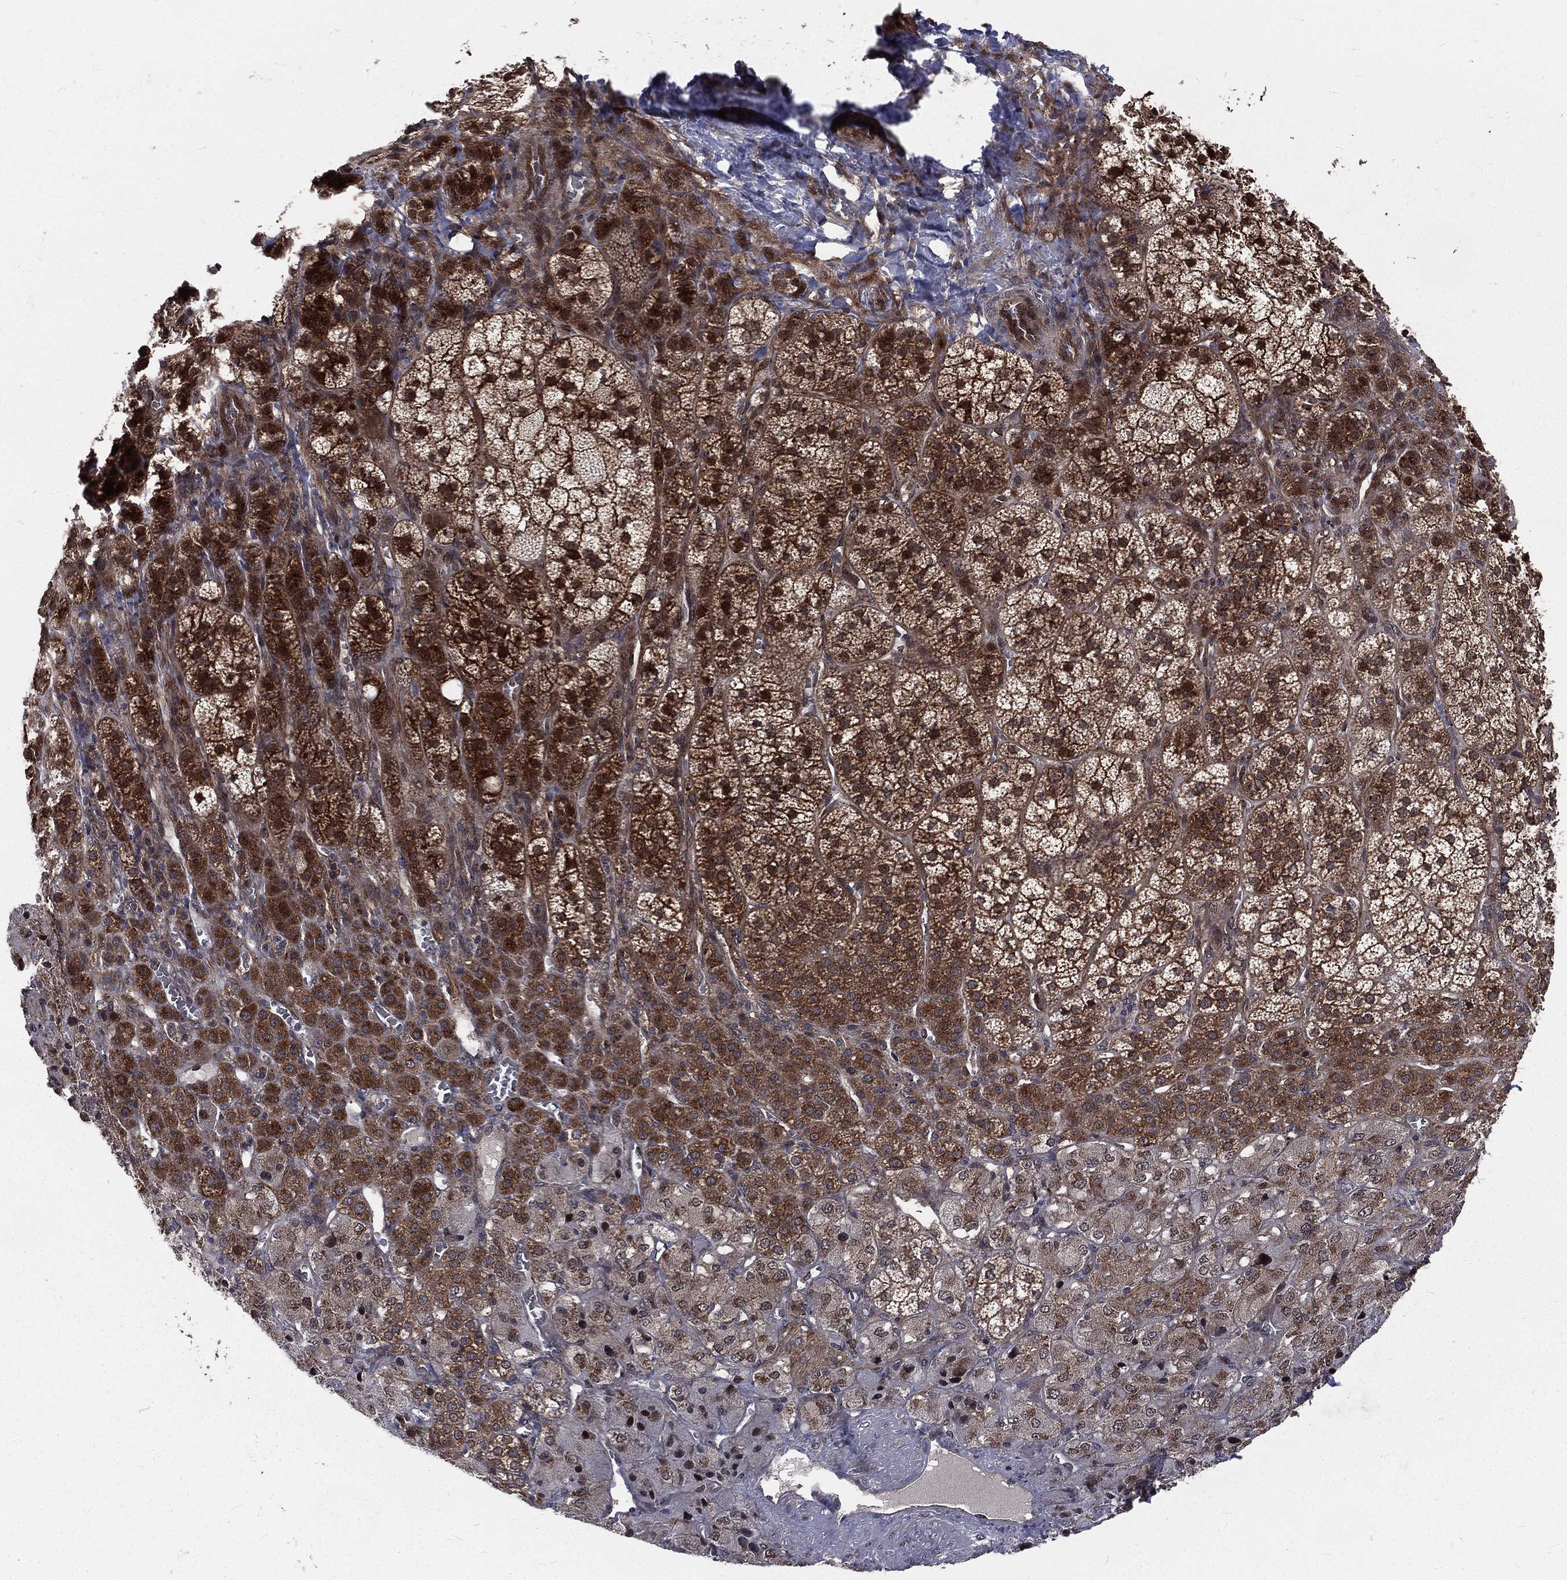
{"staining": {"intensity": "strong", "quantity": ">75%", "location": "cytoplasmic/membranous"}, "tissue": "adrenal gland", "cell_type": "Glandular cells", "image_type": "normal", "snomed": [{"axis": "morphology", "description": "Normal tissue, NOS"}, {"axis": "topography", "description": "Adrenal gland"}], "caption": "An image showing strong cytoplasmic/membranous staining in about >75% of glandular cells in normal adrenal gland, as visualized by brown immunohistochemical staining.", "gene": "ARL3", "patient": {"sex": "female", "age": 60}}